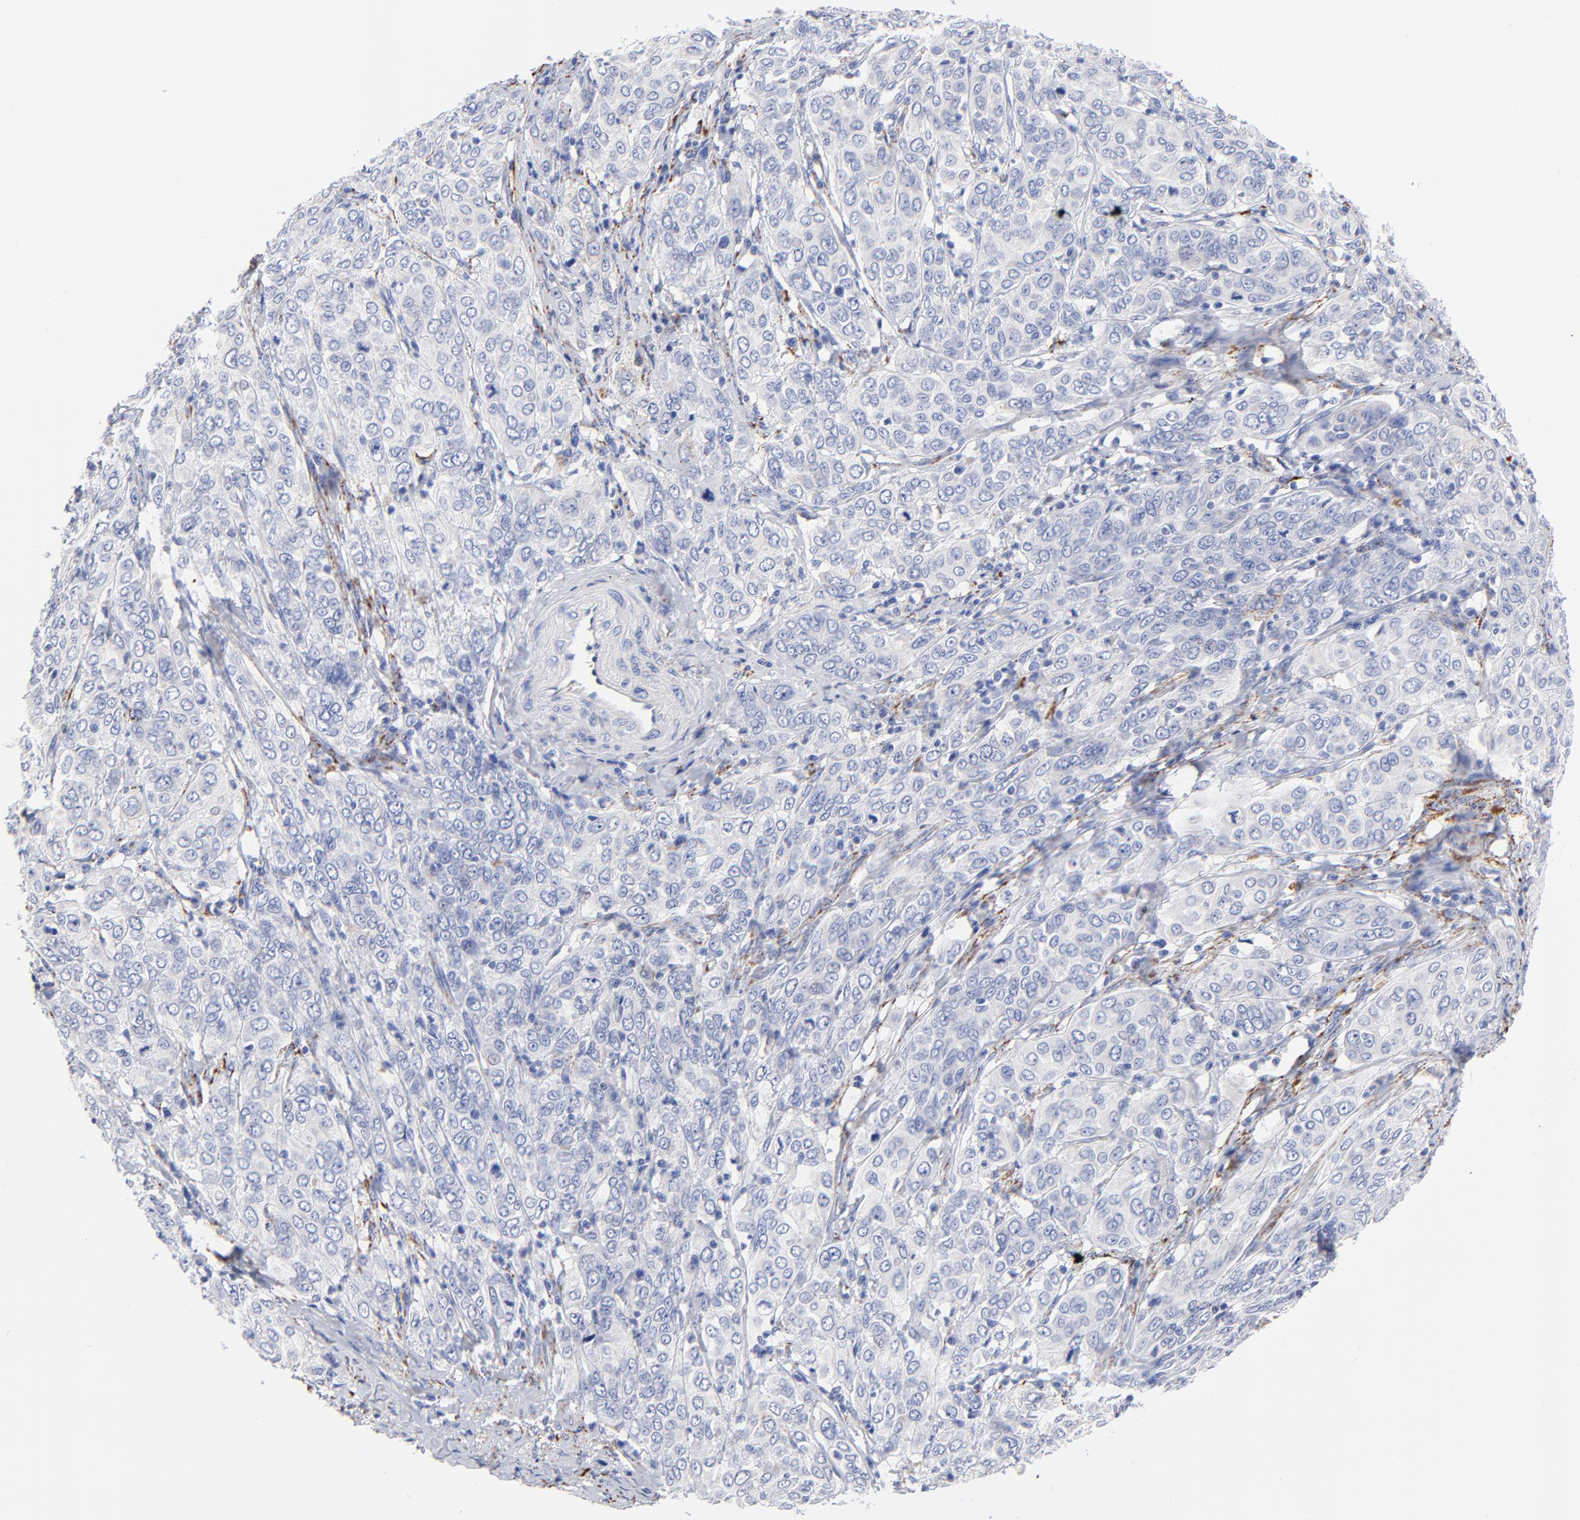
{"staining": {"intensity": "negative", "quantity": "none", "location": "none"}, "tissue": "cervical cancer", "cell_type": "Tumor cells", "image_type": "cancer", "snomed": [{"axis": "morphology", "description": "Squamous cell carcinoma, NOS"}, {"axis": "topography", "description": "Cervix"}], "caption": "This is an immunohistochemistry photomicrograph of cervical cancer (squamous cell carcinoma). There is no positivity in tumor cells.", "gene": "FBXO10", "patient": {"sex": "female", "age": 38}}